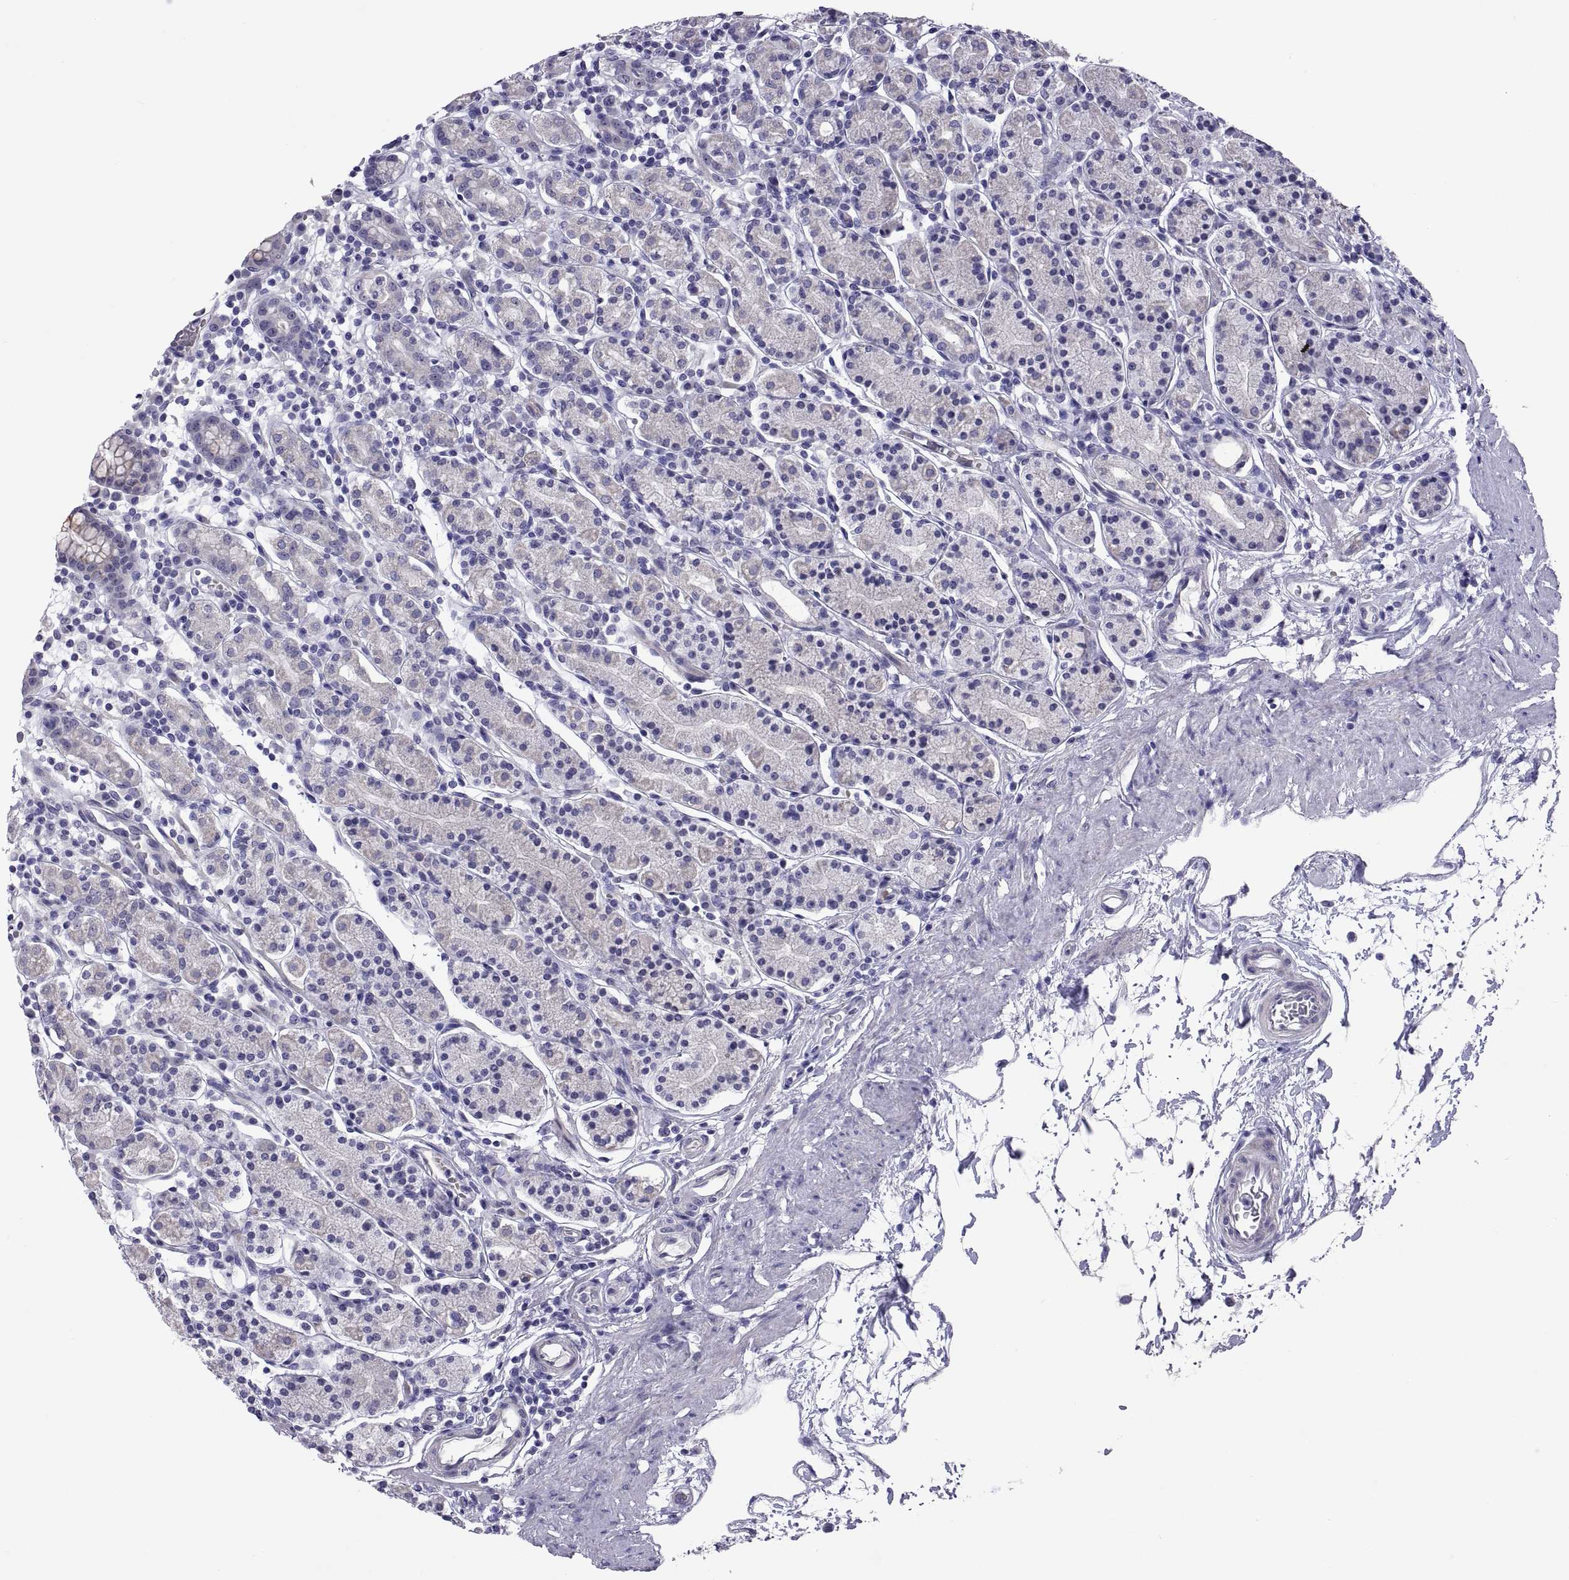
{"staining": {"intensity": "negative", "quantity": "none", "location": "none"}, "tissue": "stomach", "cell_type": "Glandular cells", "image_type": "normal", "snomed": [{"axis": "morphology", "description": "Normal tissue, NOS"}, {"axis": "topography", "description": "Stomach, upper"}, {"axis": "topography", "description": "Stomach"}], "caption": "Stomach stained for a protein using IHC demonstrates no staining glandular cells.", "gene": "VSX2", "patient": {"sex": "male", "age": 62}}